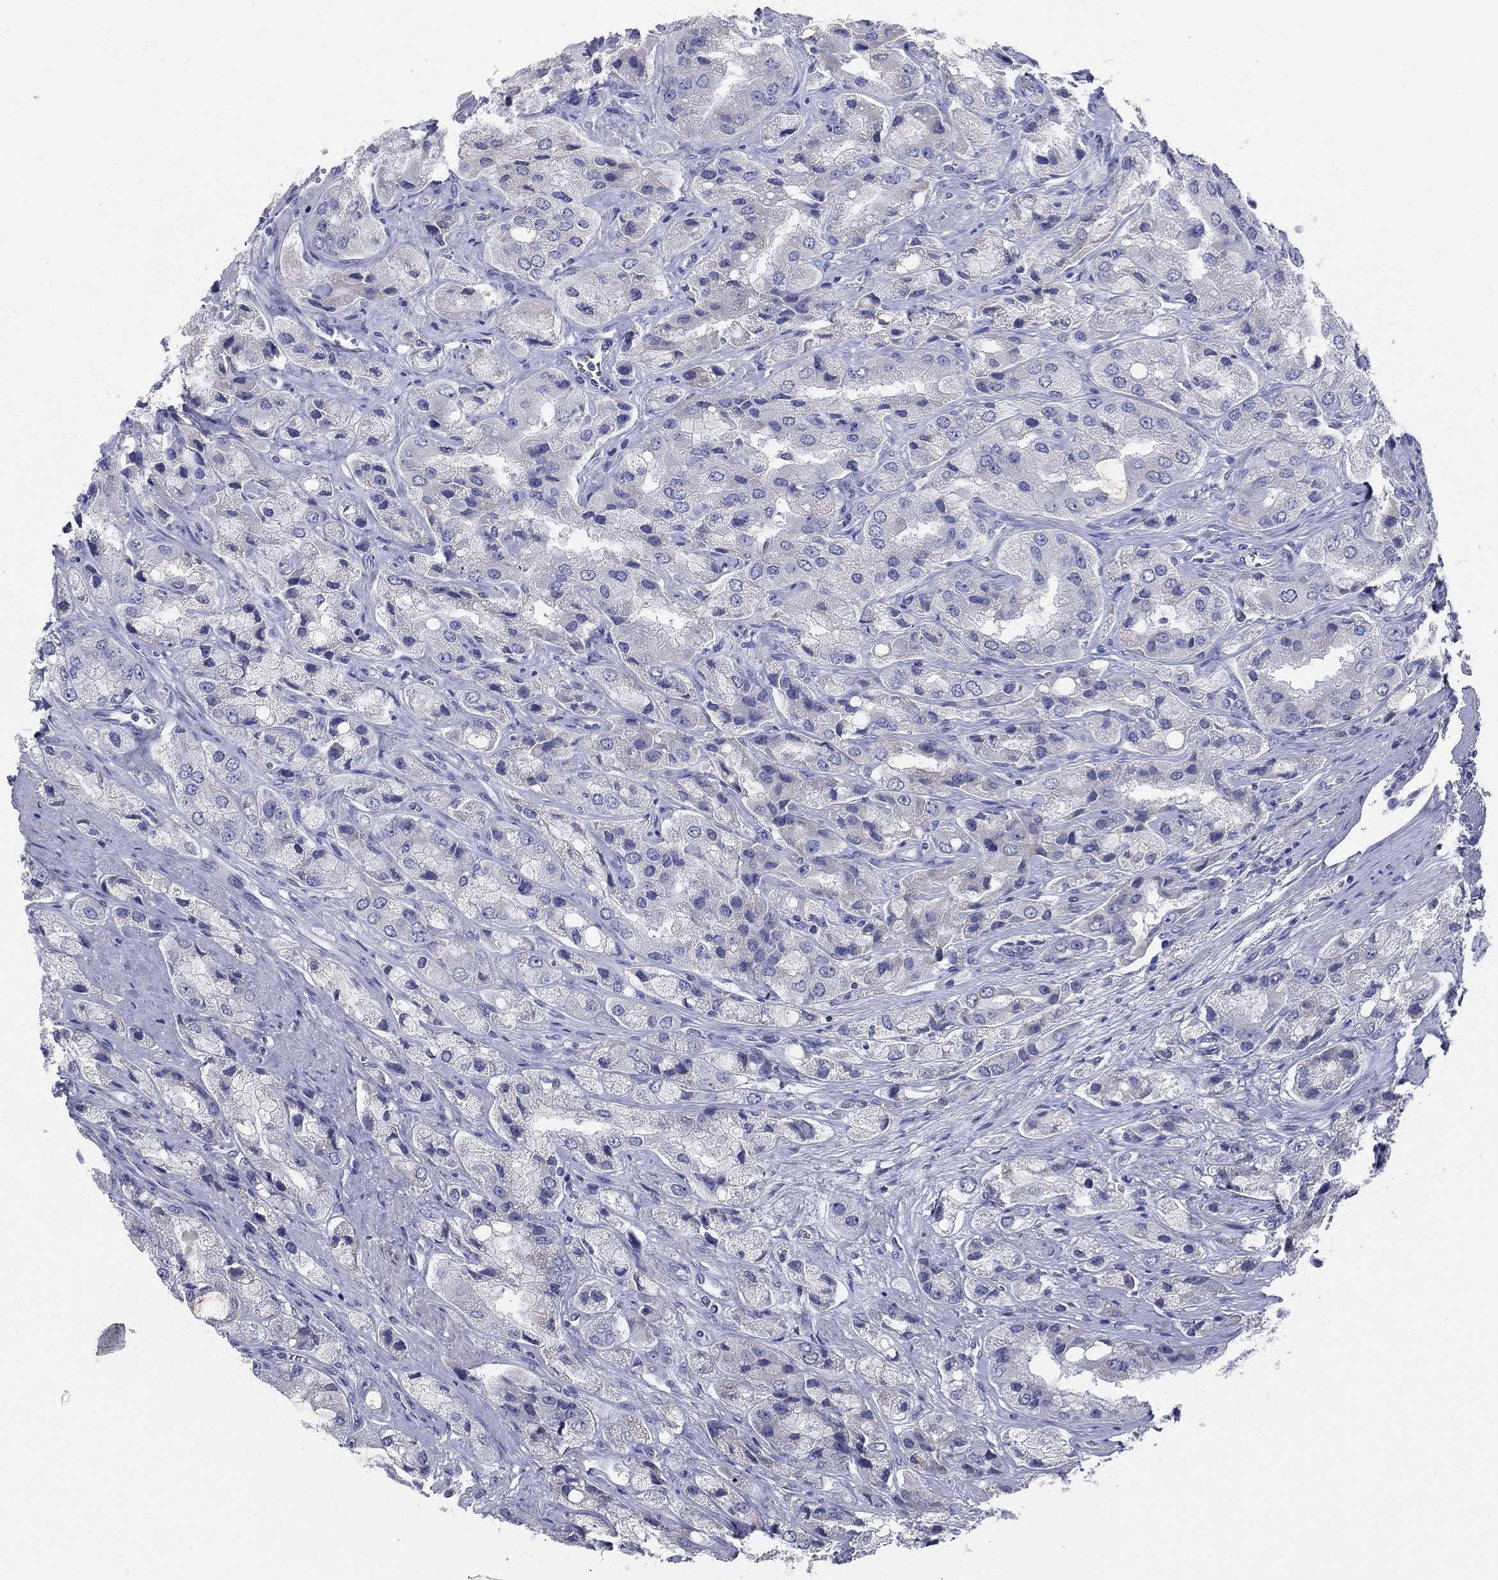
{"staining": {"intensity": "negative", "quantity": "none", "location": "none"}, "tissue": "prostate cancer", "cell_type": "Tumor cells", "image_type": "cancer", "snomed": [{"axis": "morphology", "description": "Adenocarcinoma, Low grade"}, {"axis": "topography", "description": "Prostate"}], "caption": "The immunohistochemistry image has no significant expression in tumor cells of prostate adenocarcinoma (low-grade) tissue. (DAB IHC with hematoxylin counter stain).", "gene": "GRK7", "patient": {"sex": "male", "age": 69}}